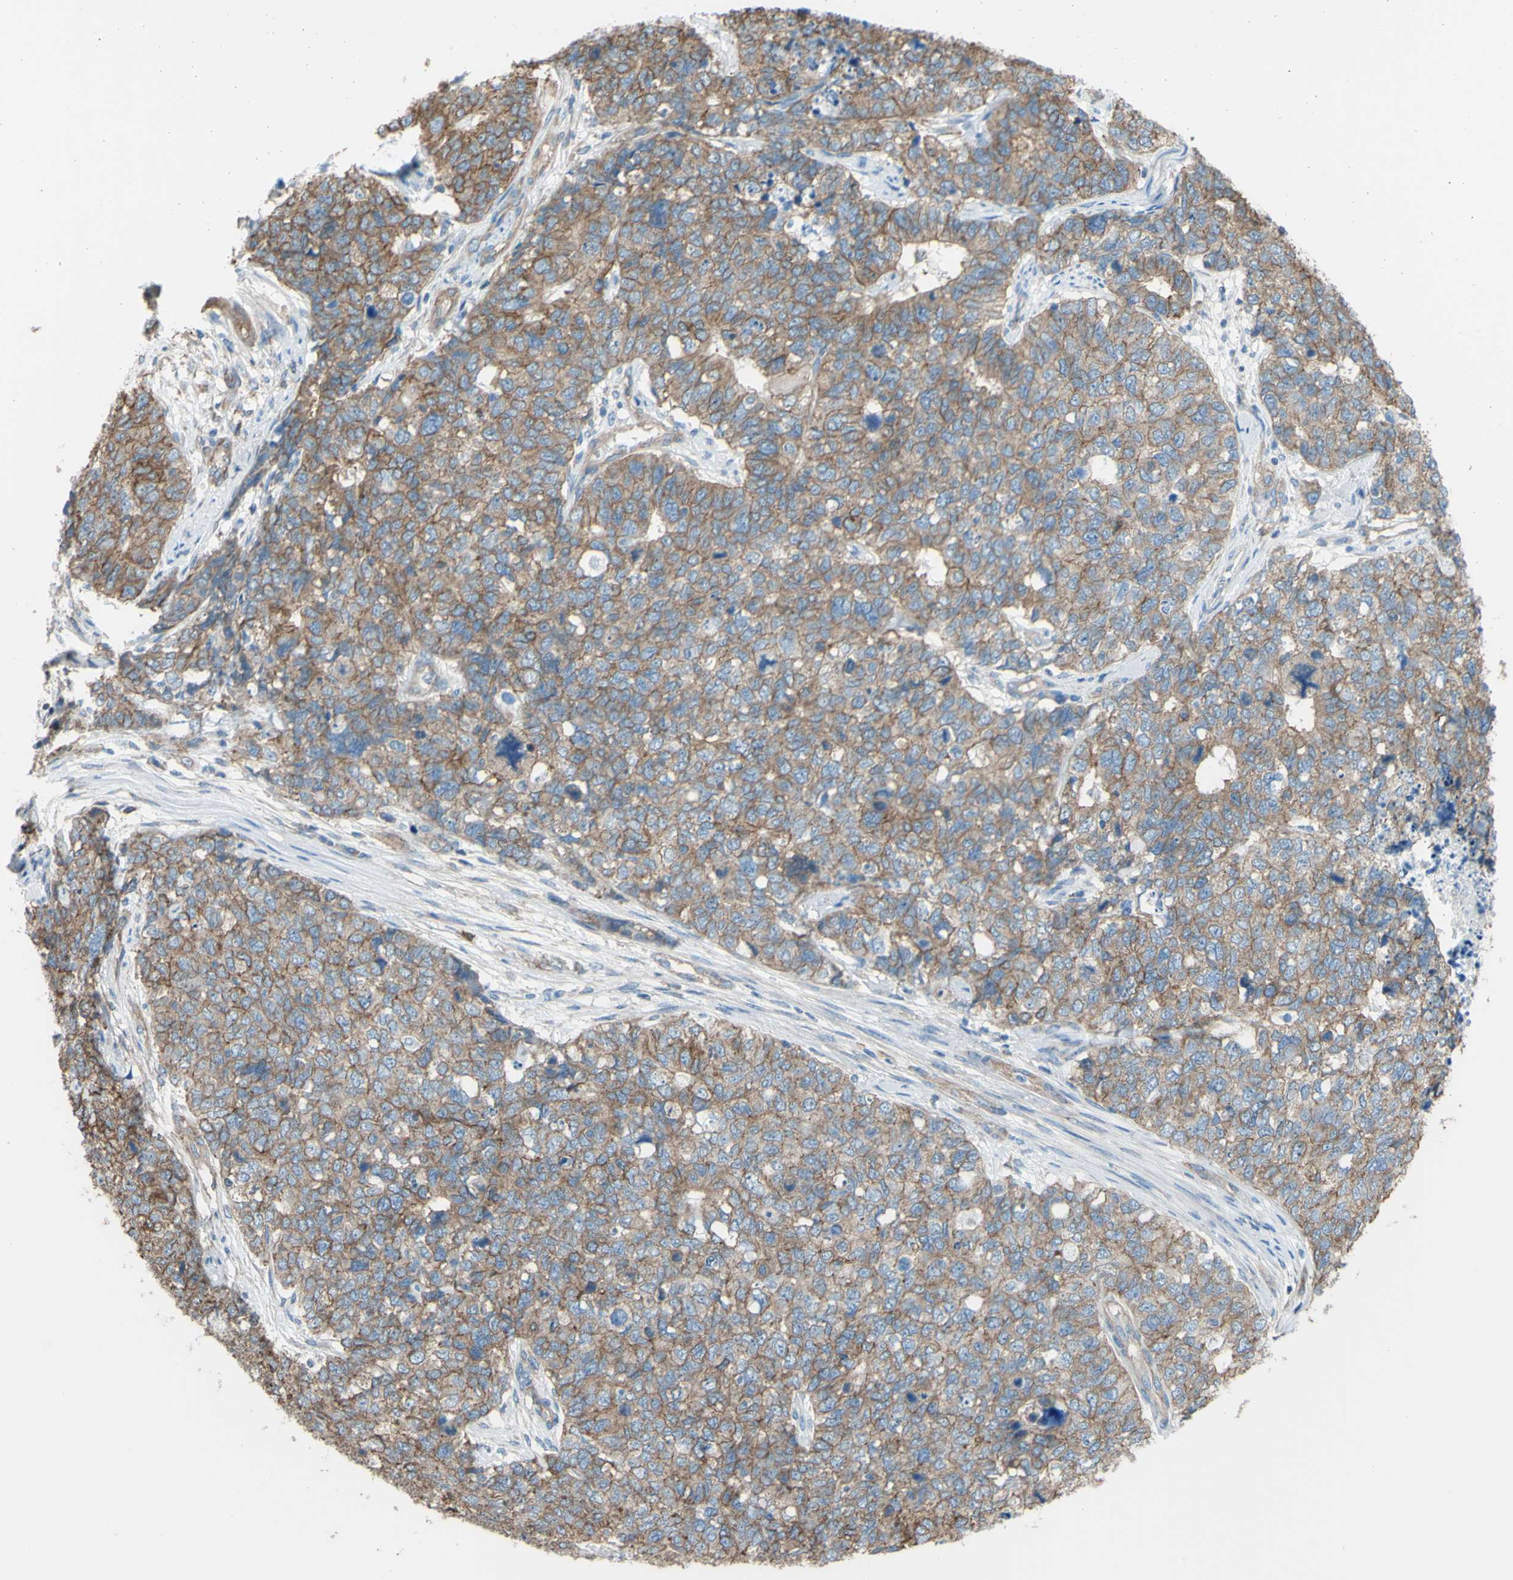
{"staining": {"intensity": "moderate", "quantity": "25%-75%", "location": "cytoplasmic/membranous"}, "tissue": "cervical cancer", "cell_type": "Tumor cells", "image_type": "cancer", "snomed": [{"axis": "morphology", "description": "Squamous cell carcinoma, NOS"}, {"axis": "topography", "description": "Cervix"}], "caption": "Immunohistochemical staining of human cervical cancer reveals medium levels of moderate cytoplasmic/membranous expression in about 25%-75% of tumor cells. The protein of interest is shown in brown color, while the nuclei are stained blue.", "gene": "ADD1", "patient": {"sex": "female", "age": 63}}